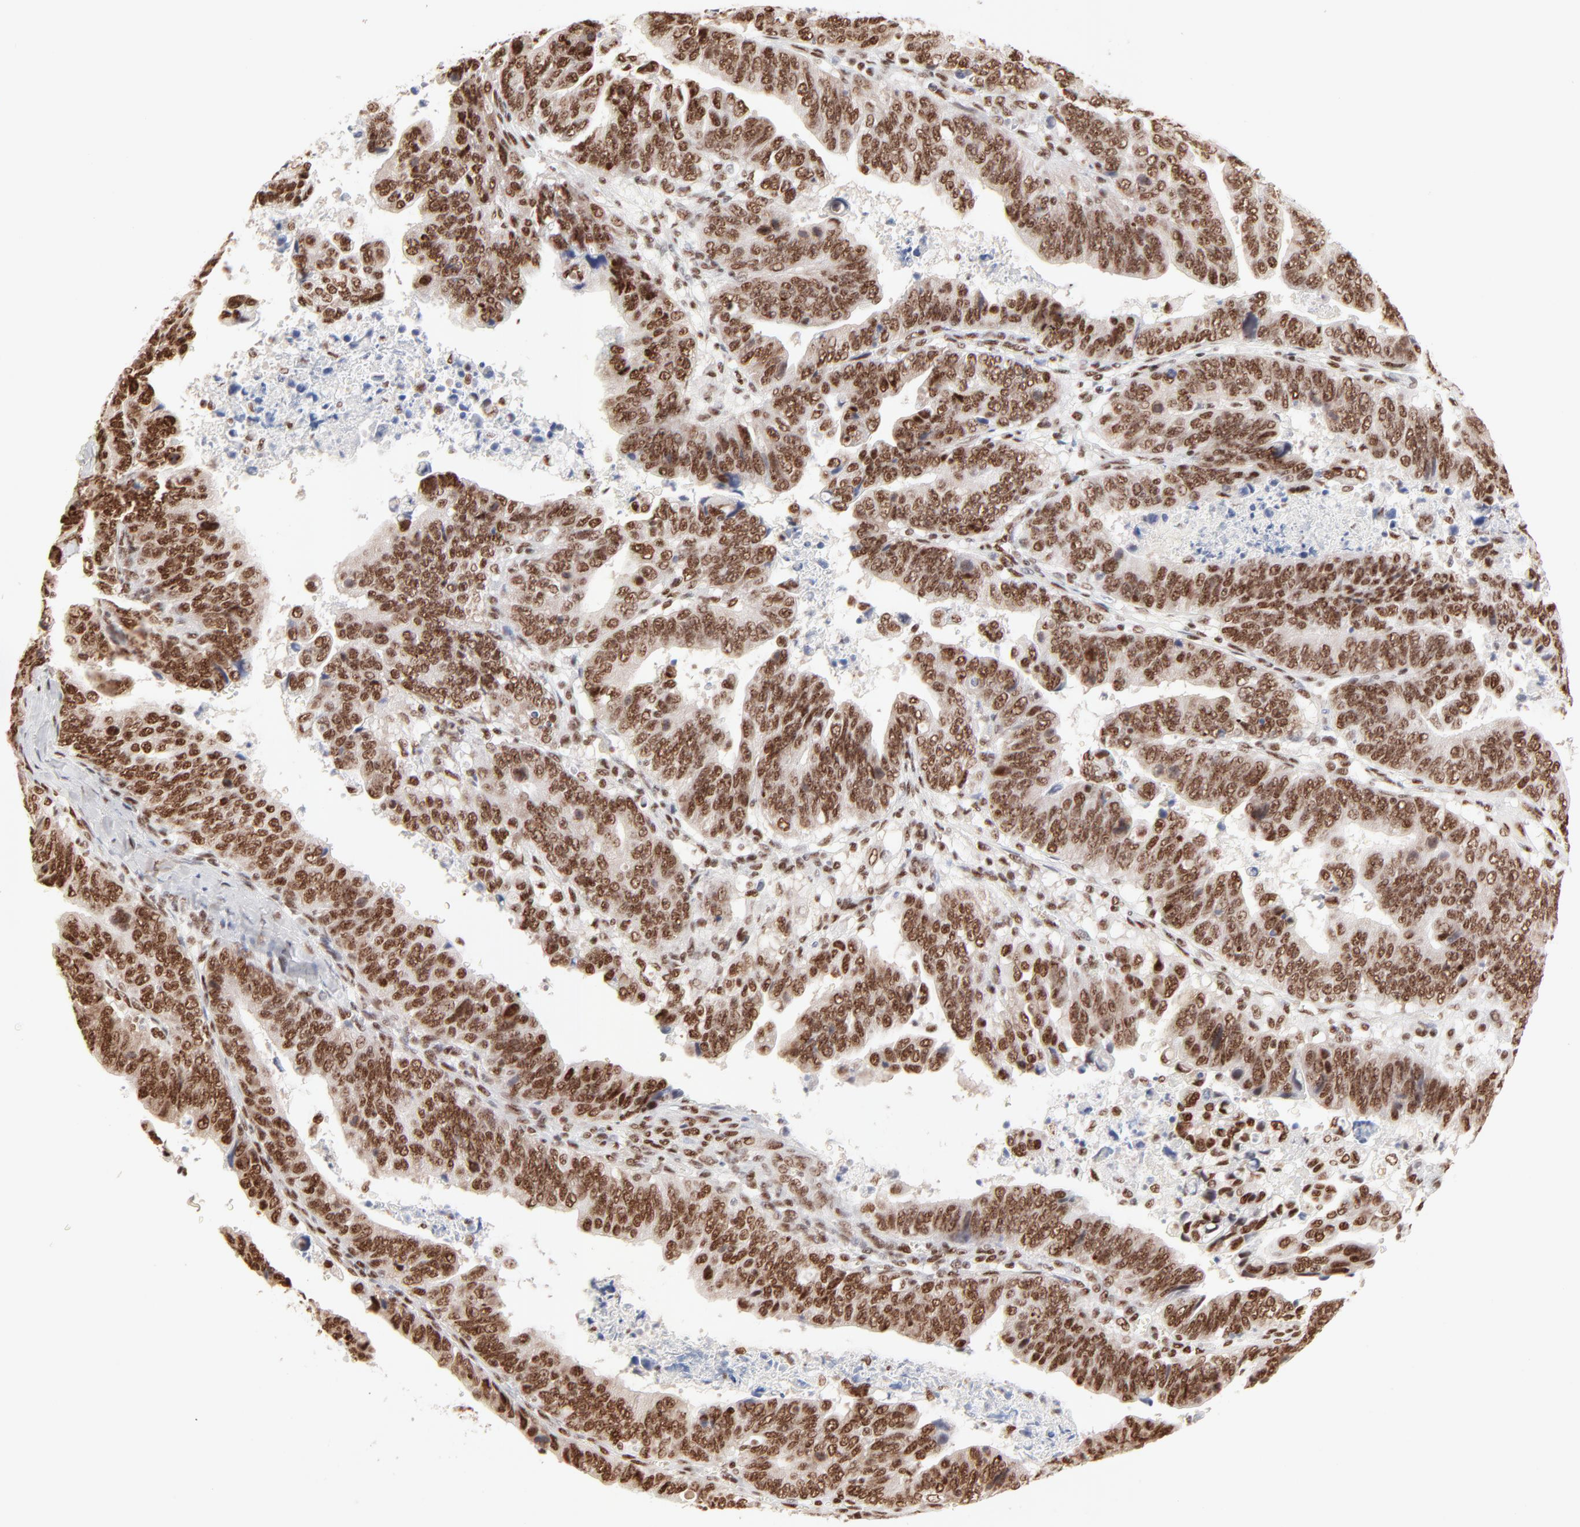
{"staining": {"intensity": "strong", "quantity": ">75%", "location": "nuclear"}, "tissue": "stomach cancer", "cell_type": "Tumor cells", "image_type": "cancer", "snomed": [{"axis": "morphology", "description": "Adenocarcinoma, NOS"}, {"axis": "topography", "description": "Stomach, upper"}], "caption": "Immunohistochemistry (IHC) staining of adenocarcinoma (stomach), which reveals high levels of strong nuclear expression in about >75% of tumor cells indicating strong nuclear protein positivity. The staining was performed using DAB (brown) for protein detection and nuclei were counterstained in hematoxylin (blue).", "gene": "TARDBP", "patient": {"sex": "female", "age": 50}}